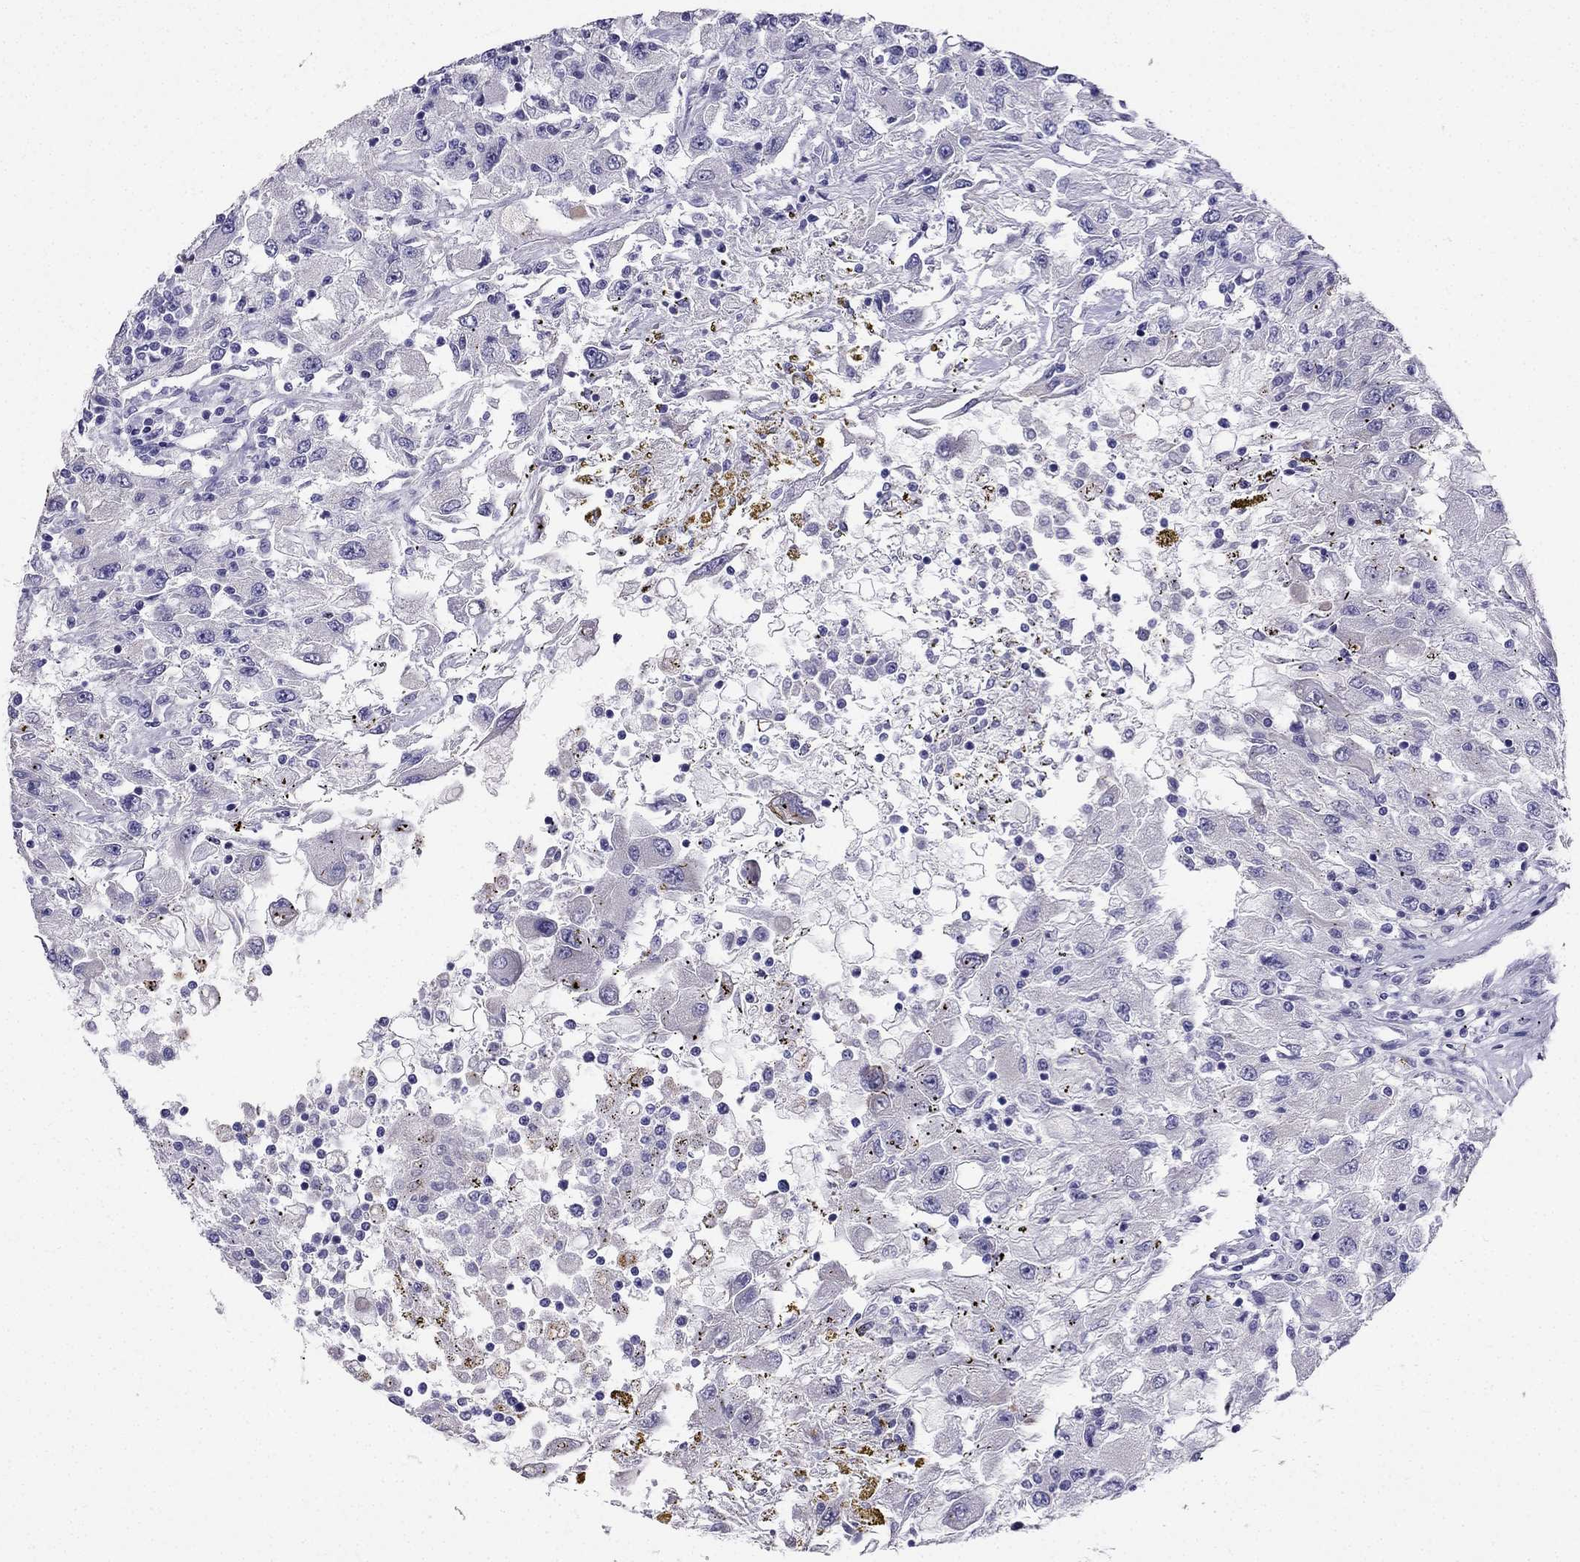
{"staining": {"intensity": "negative", "quantity": "none", "location": "none"}, "tissue": "renal cancer", "cell_type": "Tumor cells", "image_type": "cancer", "snomed": [{"axis": "morphology", "description": "Adenocarcinoma, NOS"}, {"axis": "topography", "description": "Kidney"}], "caption": "Image shows no significant protein expression in tumor cells of renal cancer (adenocarcinoma).", "gene": "PTH", "patient": {"sex": "female", "age": 67}}